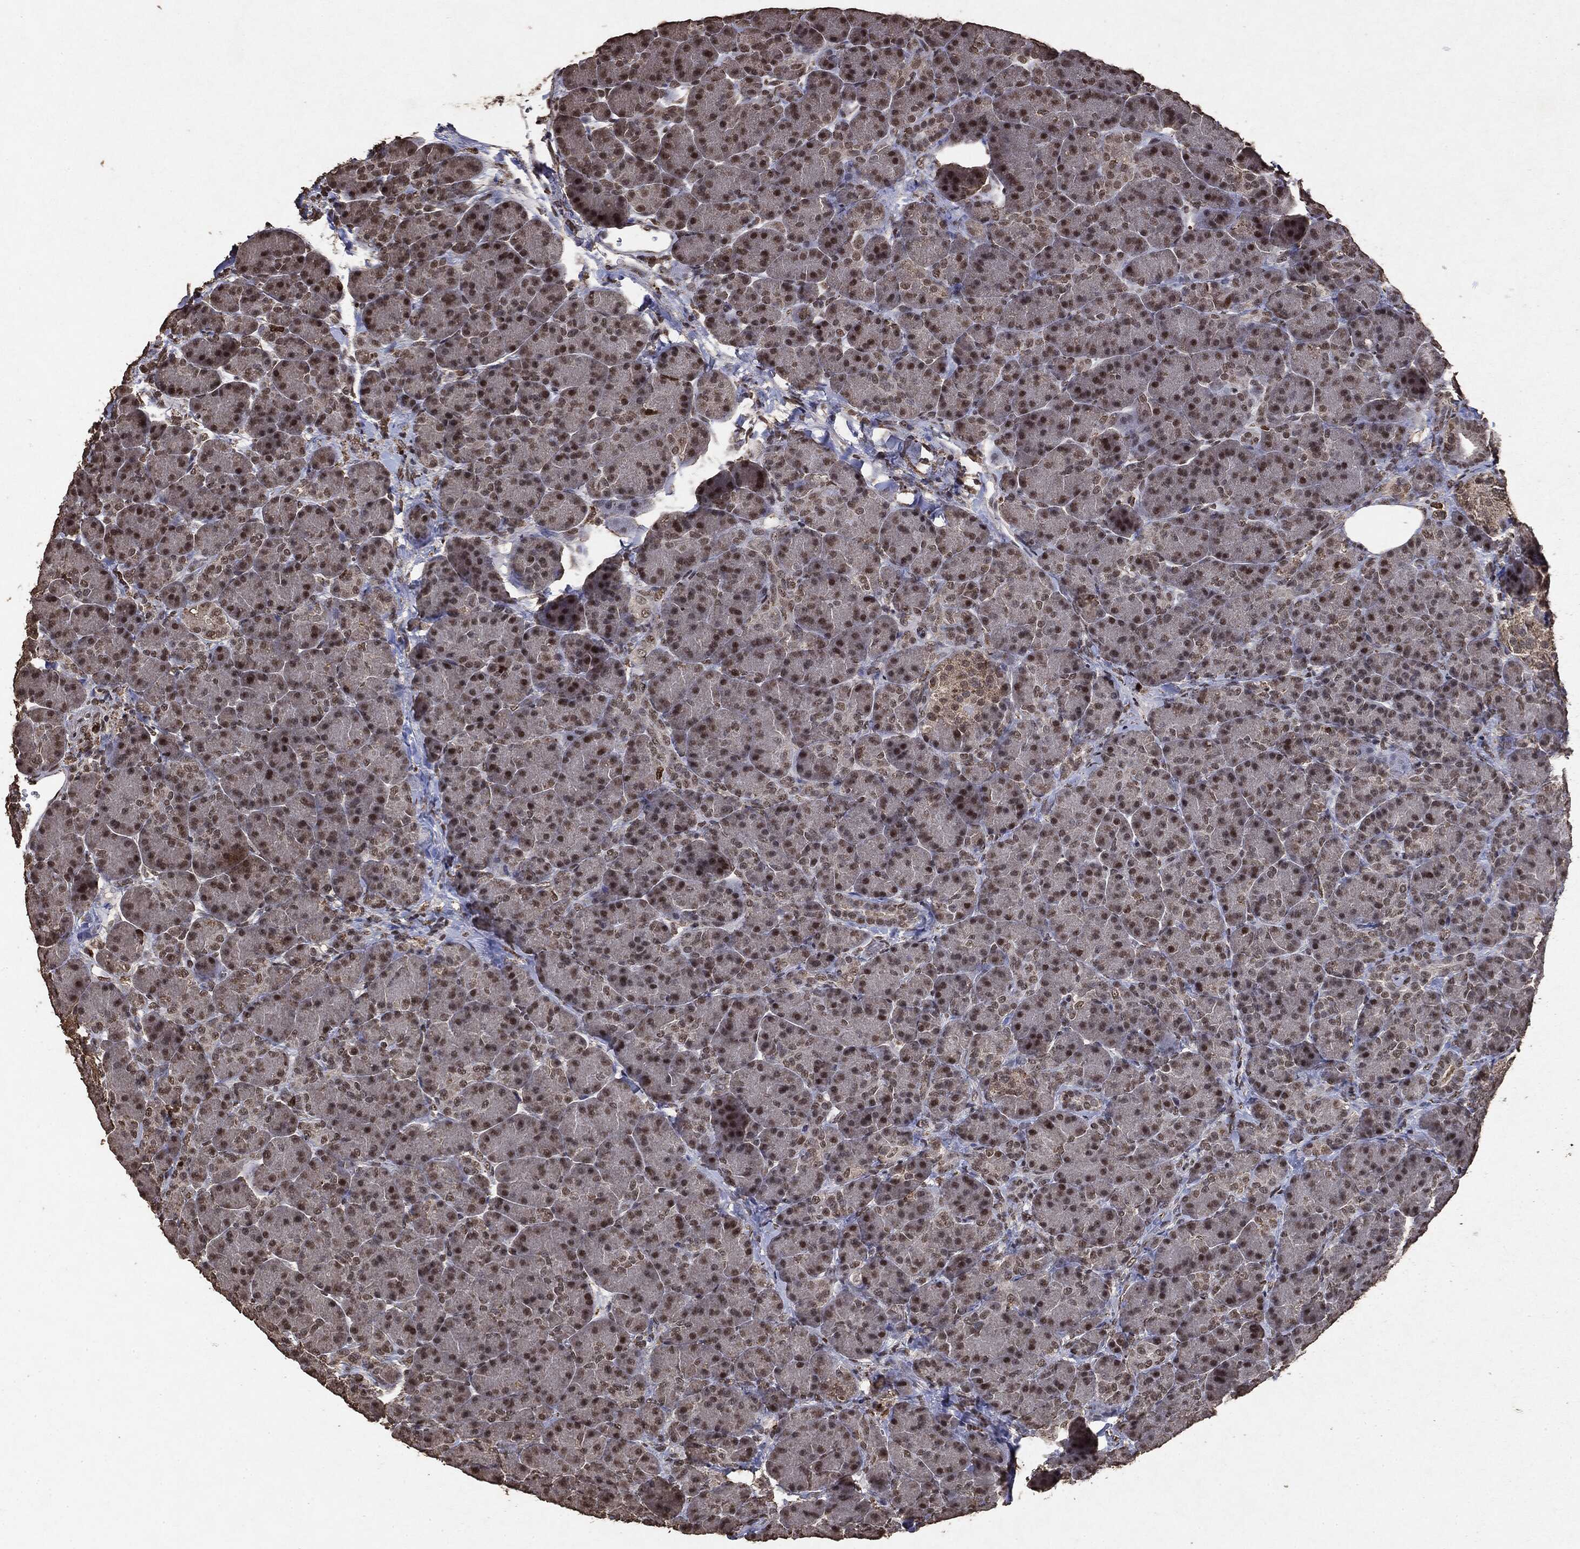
{"staining": {"intensity": "moderate", "quantity": ">75%", "location": "nuclear"}, "tissue": "pancreas", "cell_type": "Exocrine glandular cells", "image_type": "normal", "snomed": [{"axis": "morphology", "description": "Normal tissue, NOS"}, {"axis": "topography", "description": "Pancreas"}], "caption": "Immunohistochemical staining of normal human pancreas demonstrates medium levels of moderate nuclear staining in about >75% of exocrine glandular cells.", "gene": "RAD18", "patient": {"sex": "female", "age": 63}}